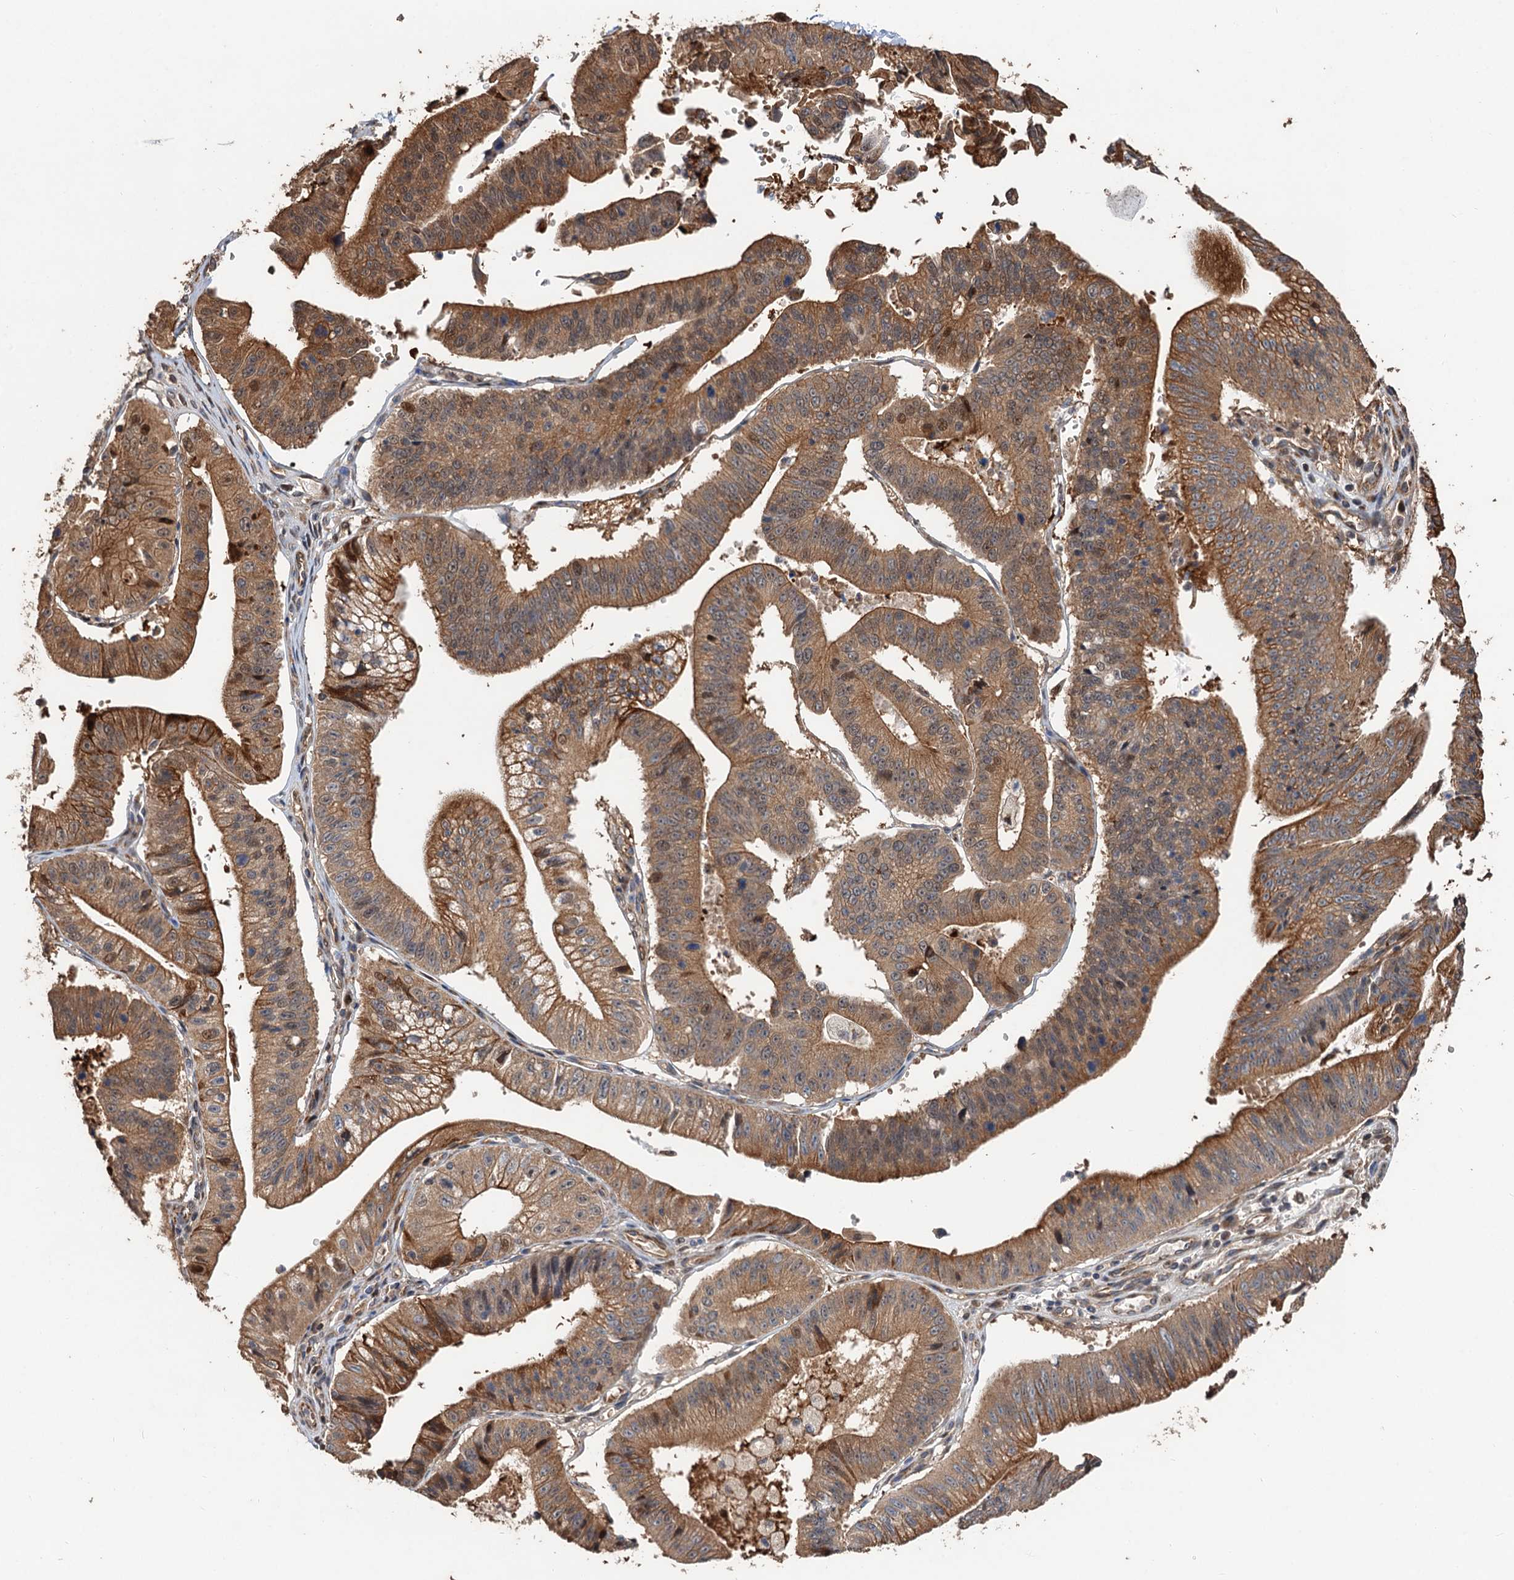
{"staining": {"intensity": "strong", "quantity": ">75%", "location": "cytoplasmic/membranous"}, "tissue": "stomach cancer", "cell_type": "Tumor cells", "image_type": "cancer", "snomed": [{"axis": "morphology", "description": "Adenocarcinoma, NOS"}, {"axis": "topography", "description": "Stomach"}], "caption": "Stomach cancer was stained to show a protein in brown. There is high levels of strong cytoplasmic/membranous staining in about >75% of tumor cells.", "gene": "DEXI", "patient": {"sex": "male", "age": 59}}